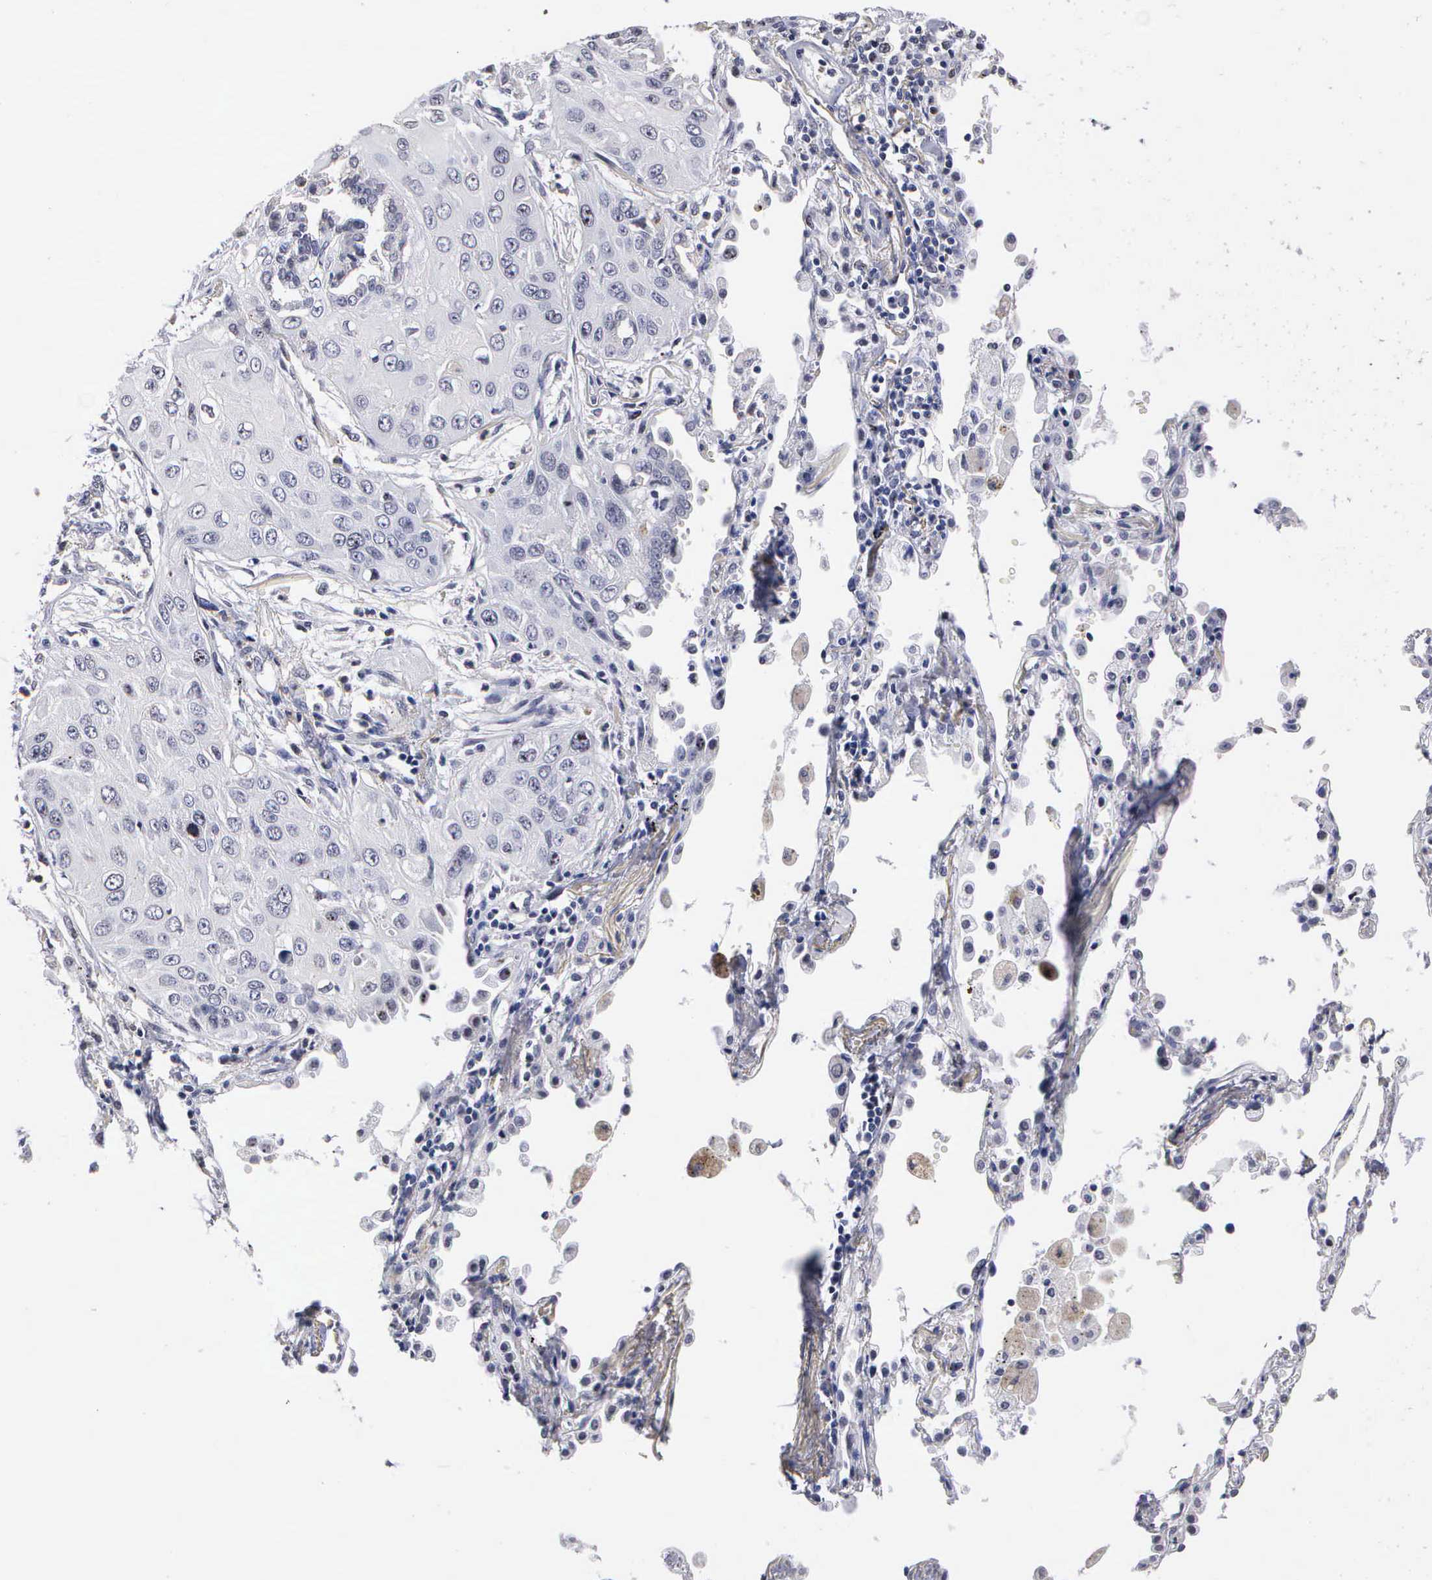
{"staining": {"intensity": "negative", "quantity": "none", "location": "none"}, "tissue": "lung cancer", "cell_type": "Tumor cells", "image_type": "cancer", "snomed": [{"axis": "morphology", "description": "Squamous cell carcinoma, NOS"}, {"axis": "topography", "description": "Lung"}], "caption": "This is a photomicrograph of immunohistochemistry (IHC) staining of lung cancer, which shows no staining in tumor cells.", "gene": "KDM6A", "patient": {"sex": "male", "age": 71}}